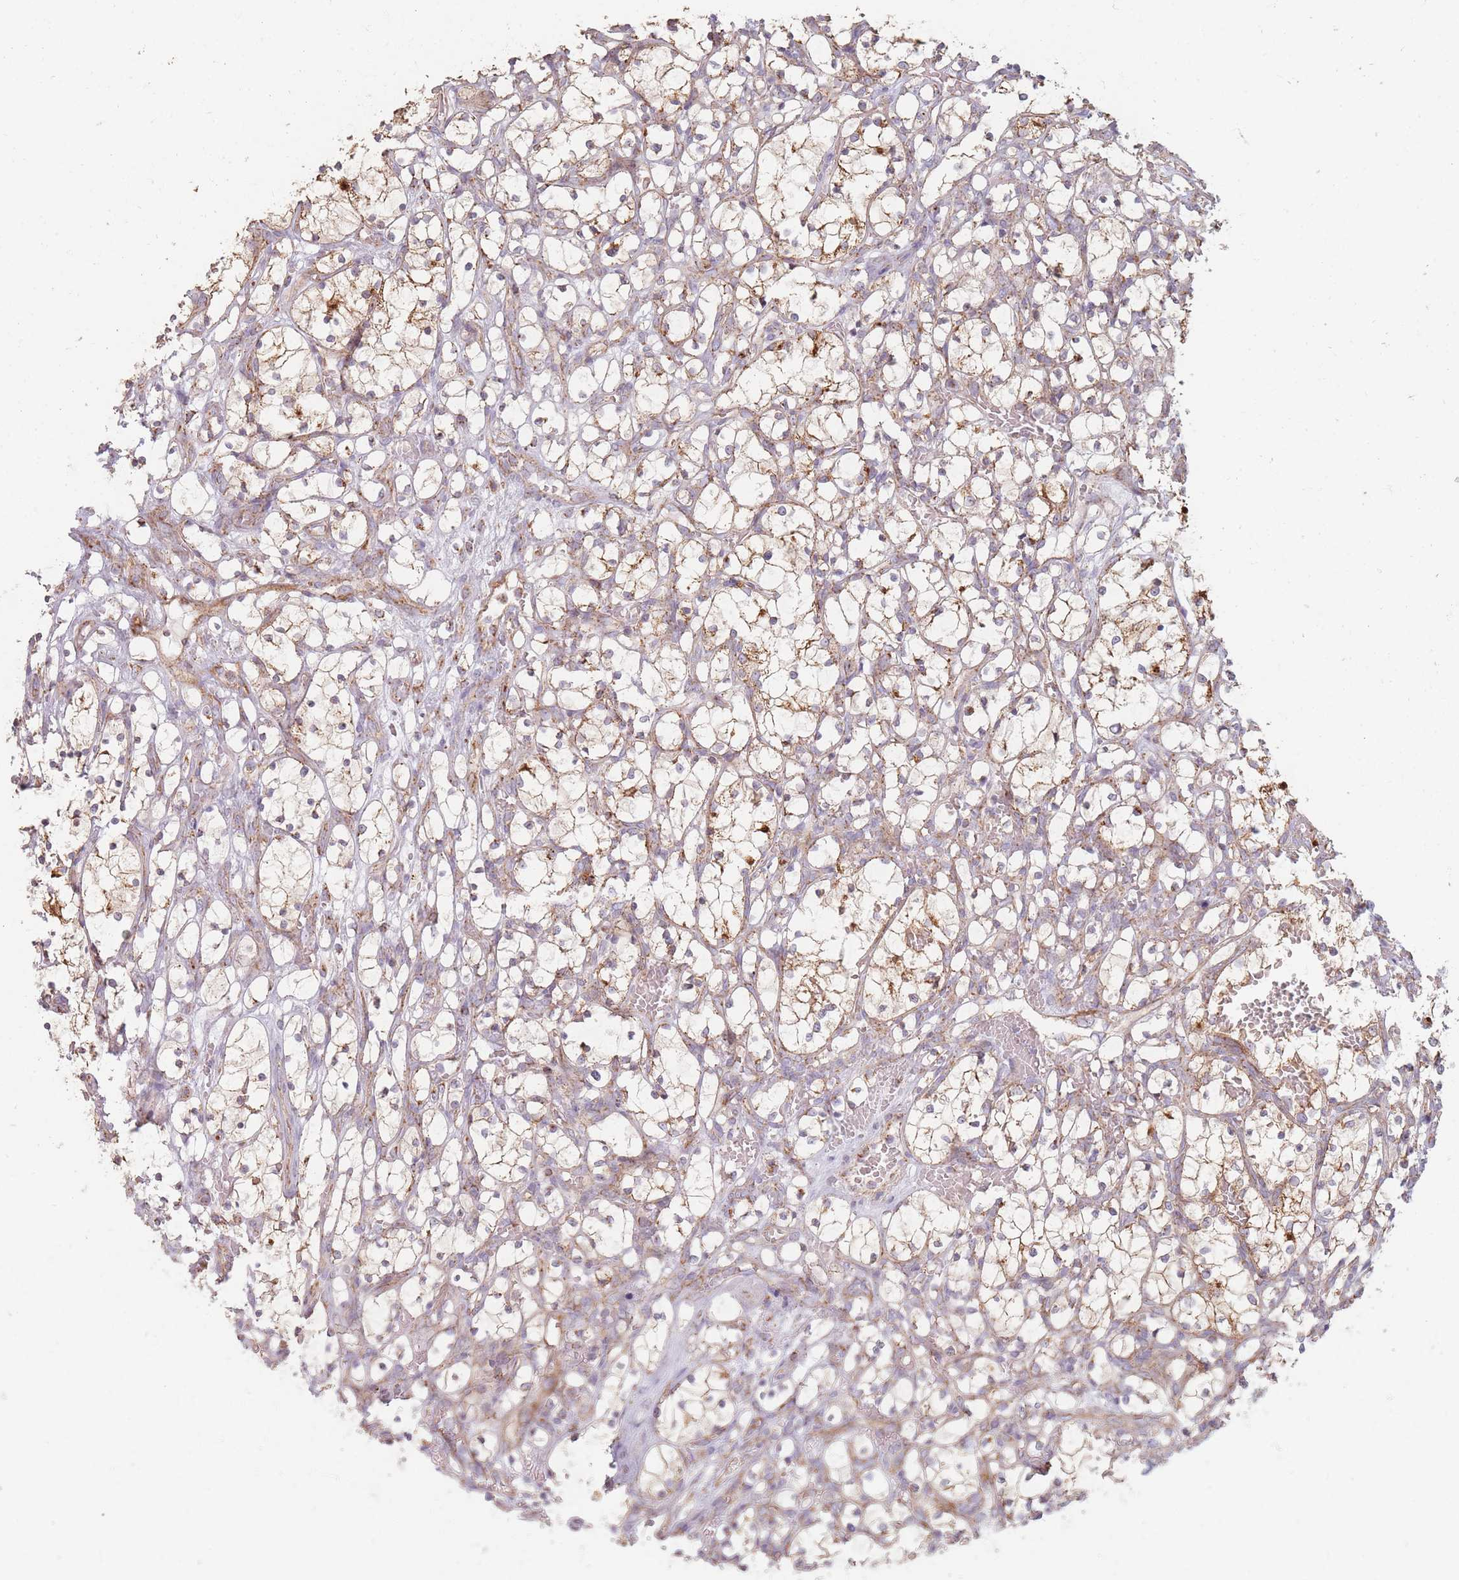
{"staining": {"intensity": "moderate", "quantity": "25%-75%", "location": "cytoplasmic/membranous"}, "tissue": "renal cancer", "cell_type": "Tumor cells", "image_type": "cancer", "snomed": [{"axis": "morphology", "description": "Adenocarcinoma, NOS"}, {"axis": "topography", "description": "Kidney"}], "caption": "Renal adenocarcinoma stained with a brown dye reveals moderate cytoplasmic/membranous positive staining in approximately 25%-75% of tumor cells.", "gene": "ESRP2", "patient": {"sex": "female", "age": 69}}